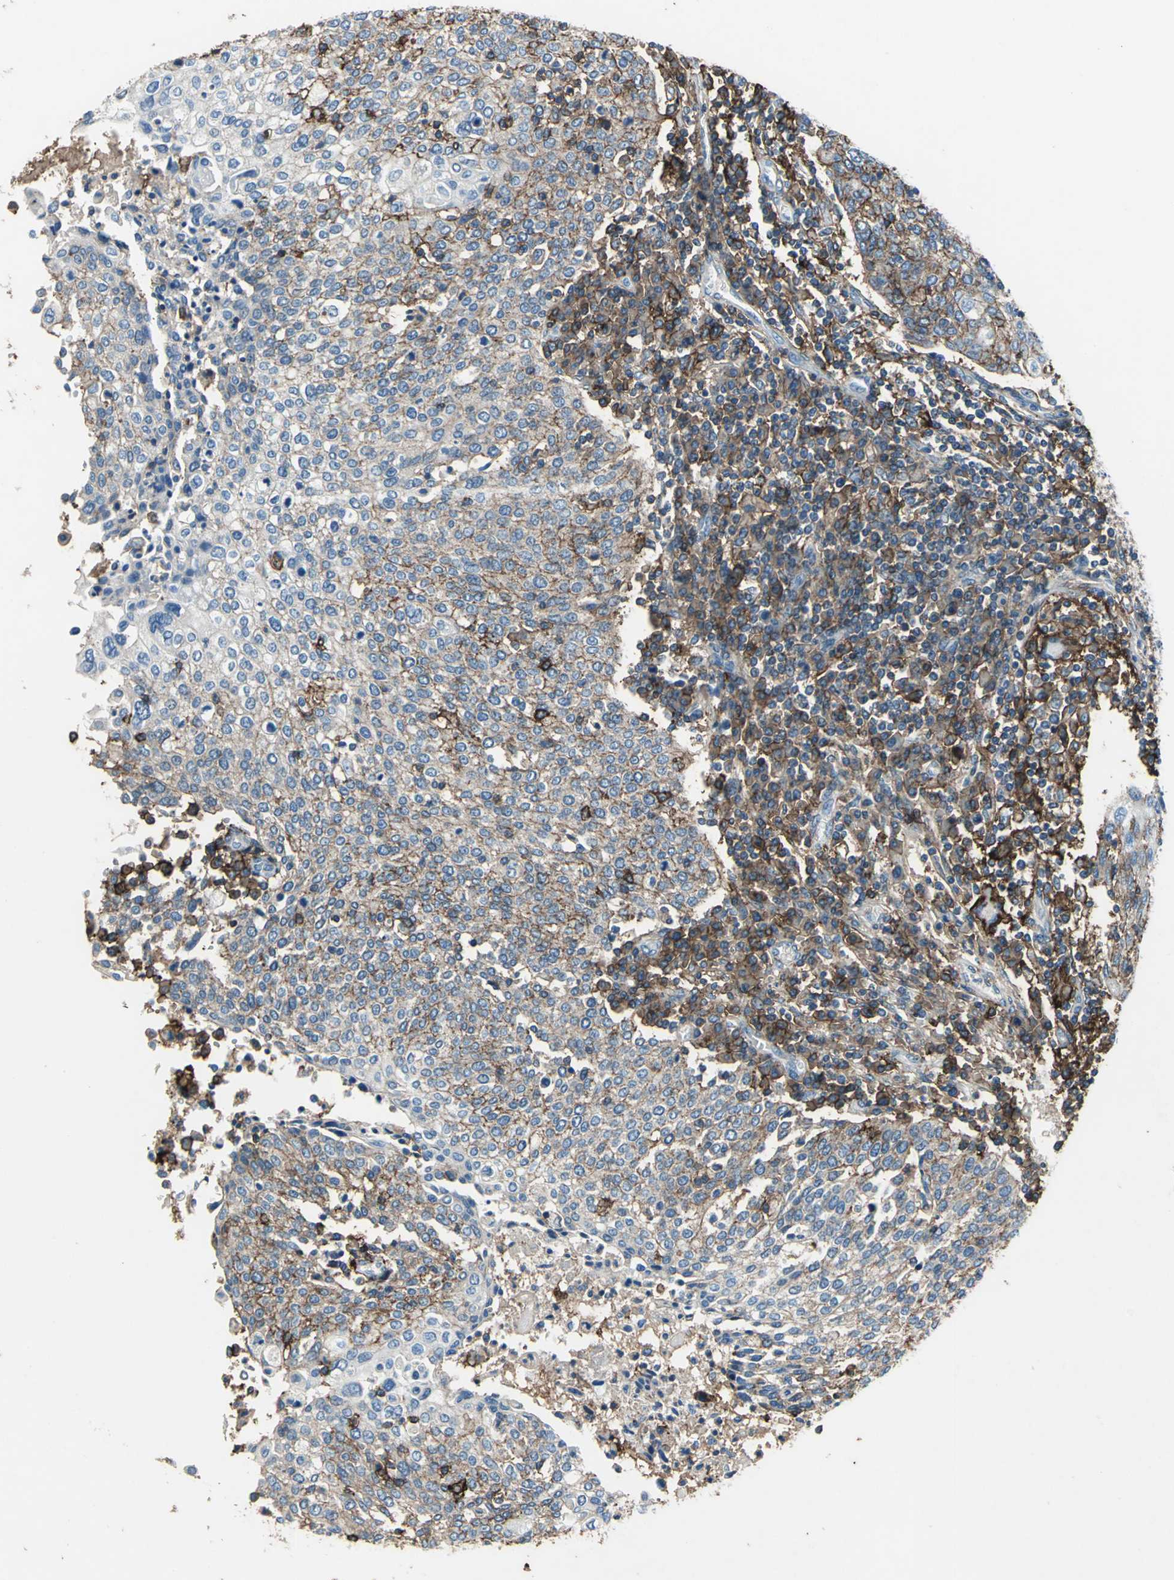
{"staining": {"intensity": "strong", "quantity": ">75%", "location": "cytoplasmic/membranous"}, "tissue": "cervical cancer", "cell_type": "Tumor cells", "image_type": "cancer", "snomed": [{"axis": "morphology", "description": "Squamous cell carcinoma, NOS"}, {"axis": "topography", "description": "Cervix"}], "caption": "High-power microscopy captured an immunohistochemistry image of cervical cancer, revealing strong cytoplasmic/membranous positivity in approximately >75% of tumor cells.", "gene": "CD44", "patient": {"sex": "female", "age": 40}}